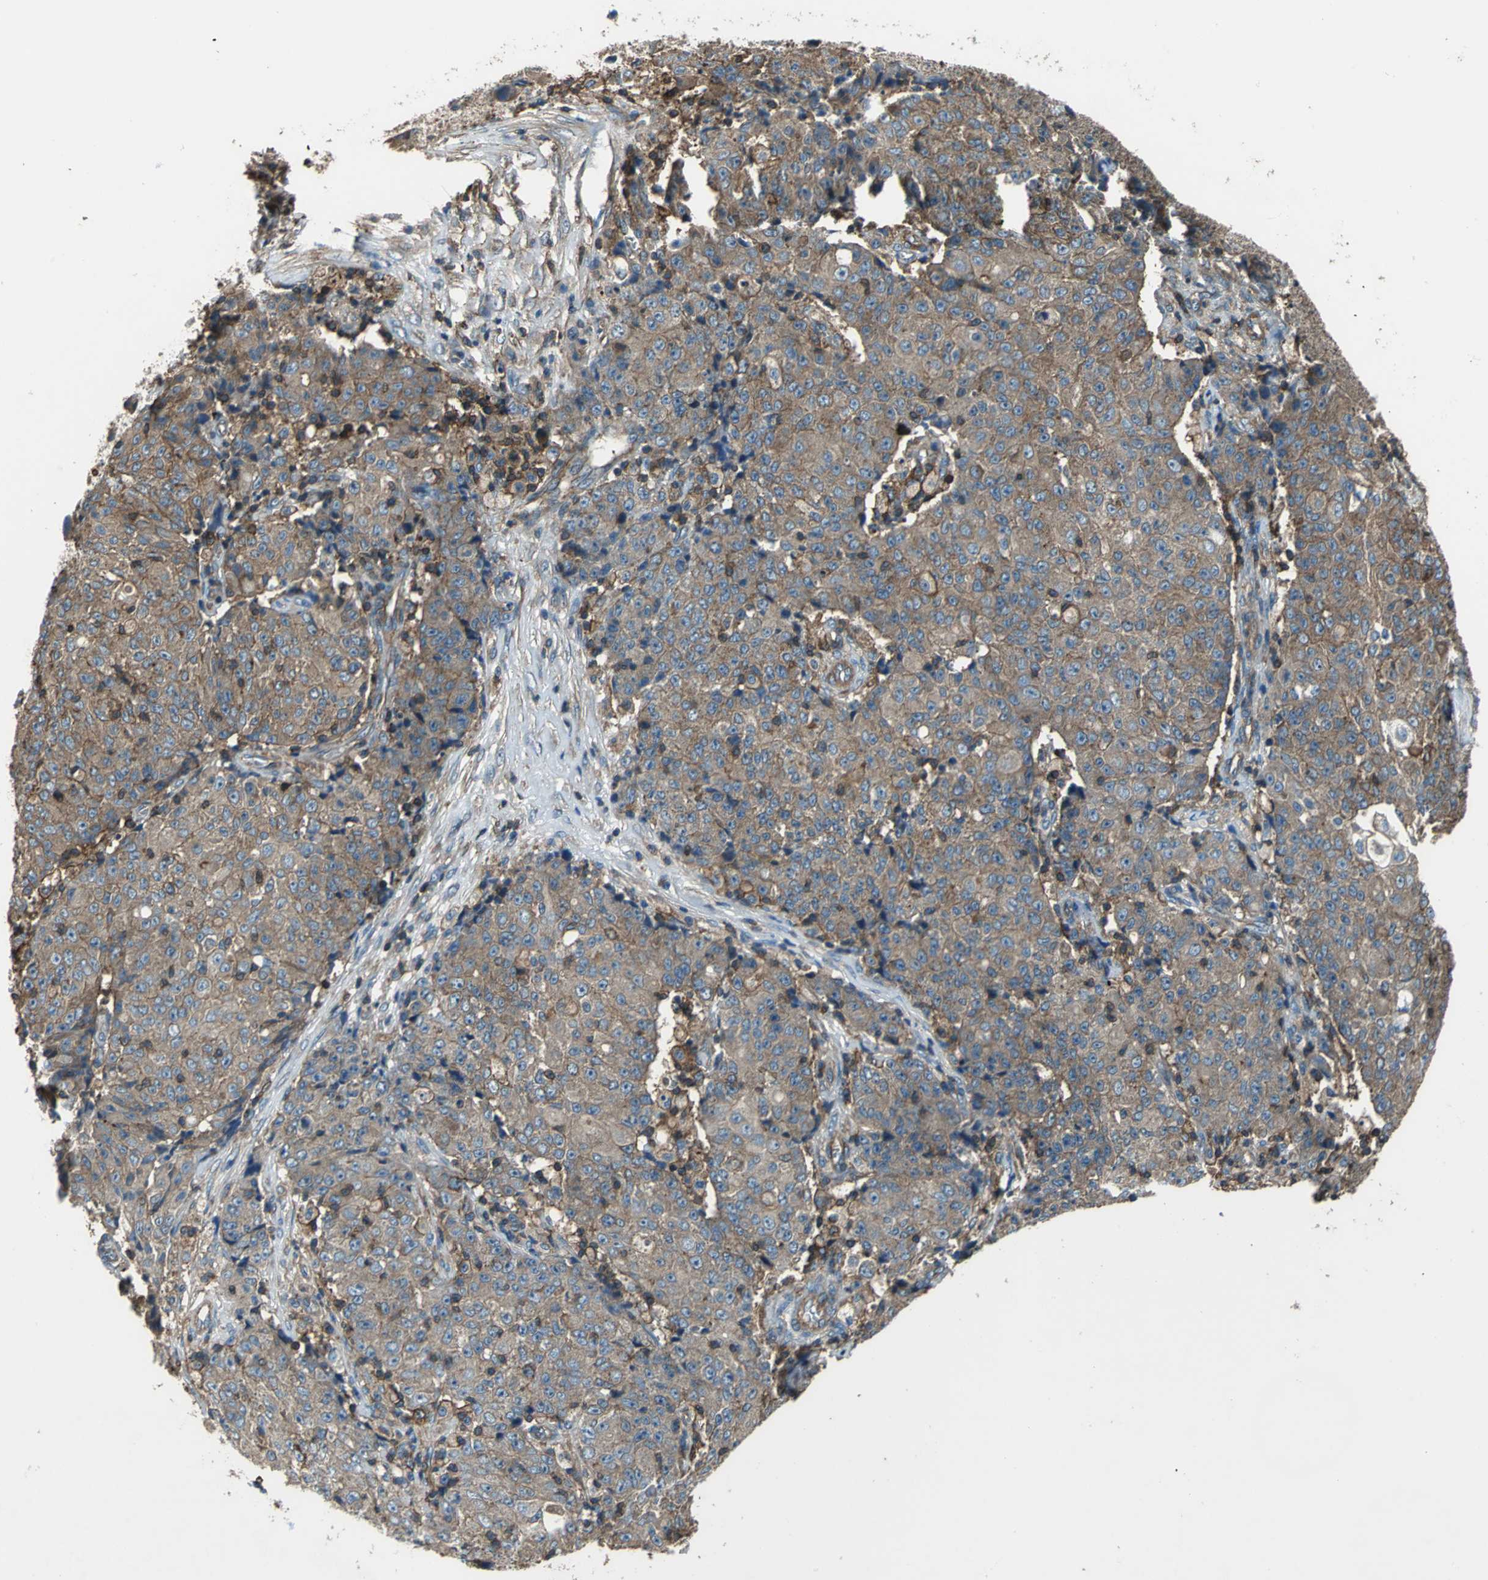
{"staining": {"intensity": "moderate", "quantity": ">75%", "location": "cytoplasmic/membranous"}, "tissue": "ovarian cancer", "cell_type": "Tumor cells", "image_type": "cancer", "snomed": [{"axis": "morphology", "description": "Carcinoma, endometroid"}, {"axis": "topography", "description": "Ovary"}], "caption": "Immunohistochemical staining of ovarian cancer shows moderate cytoplasmic/membranous protein positivity in about >75% of tumor cells. (DAB IHC, brown staining for protein, blue staining for nuclei).", "gene": "PARVA", "patient": {"sex": "female", "age": 42}}